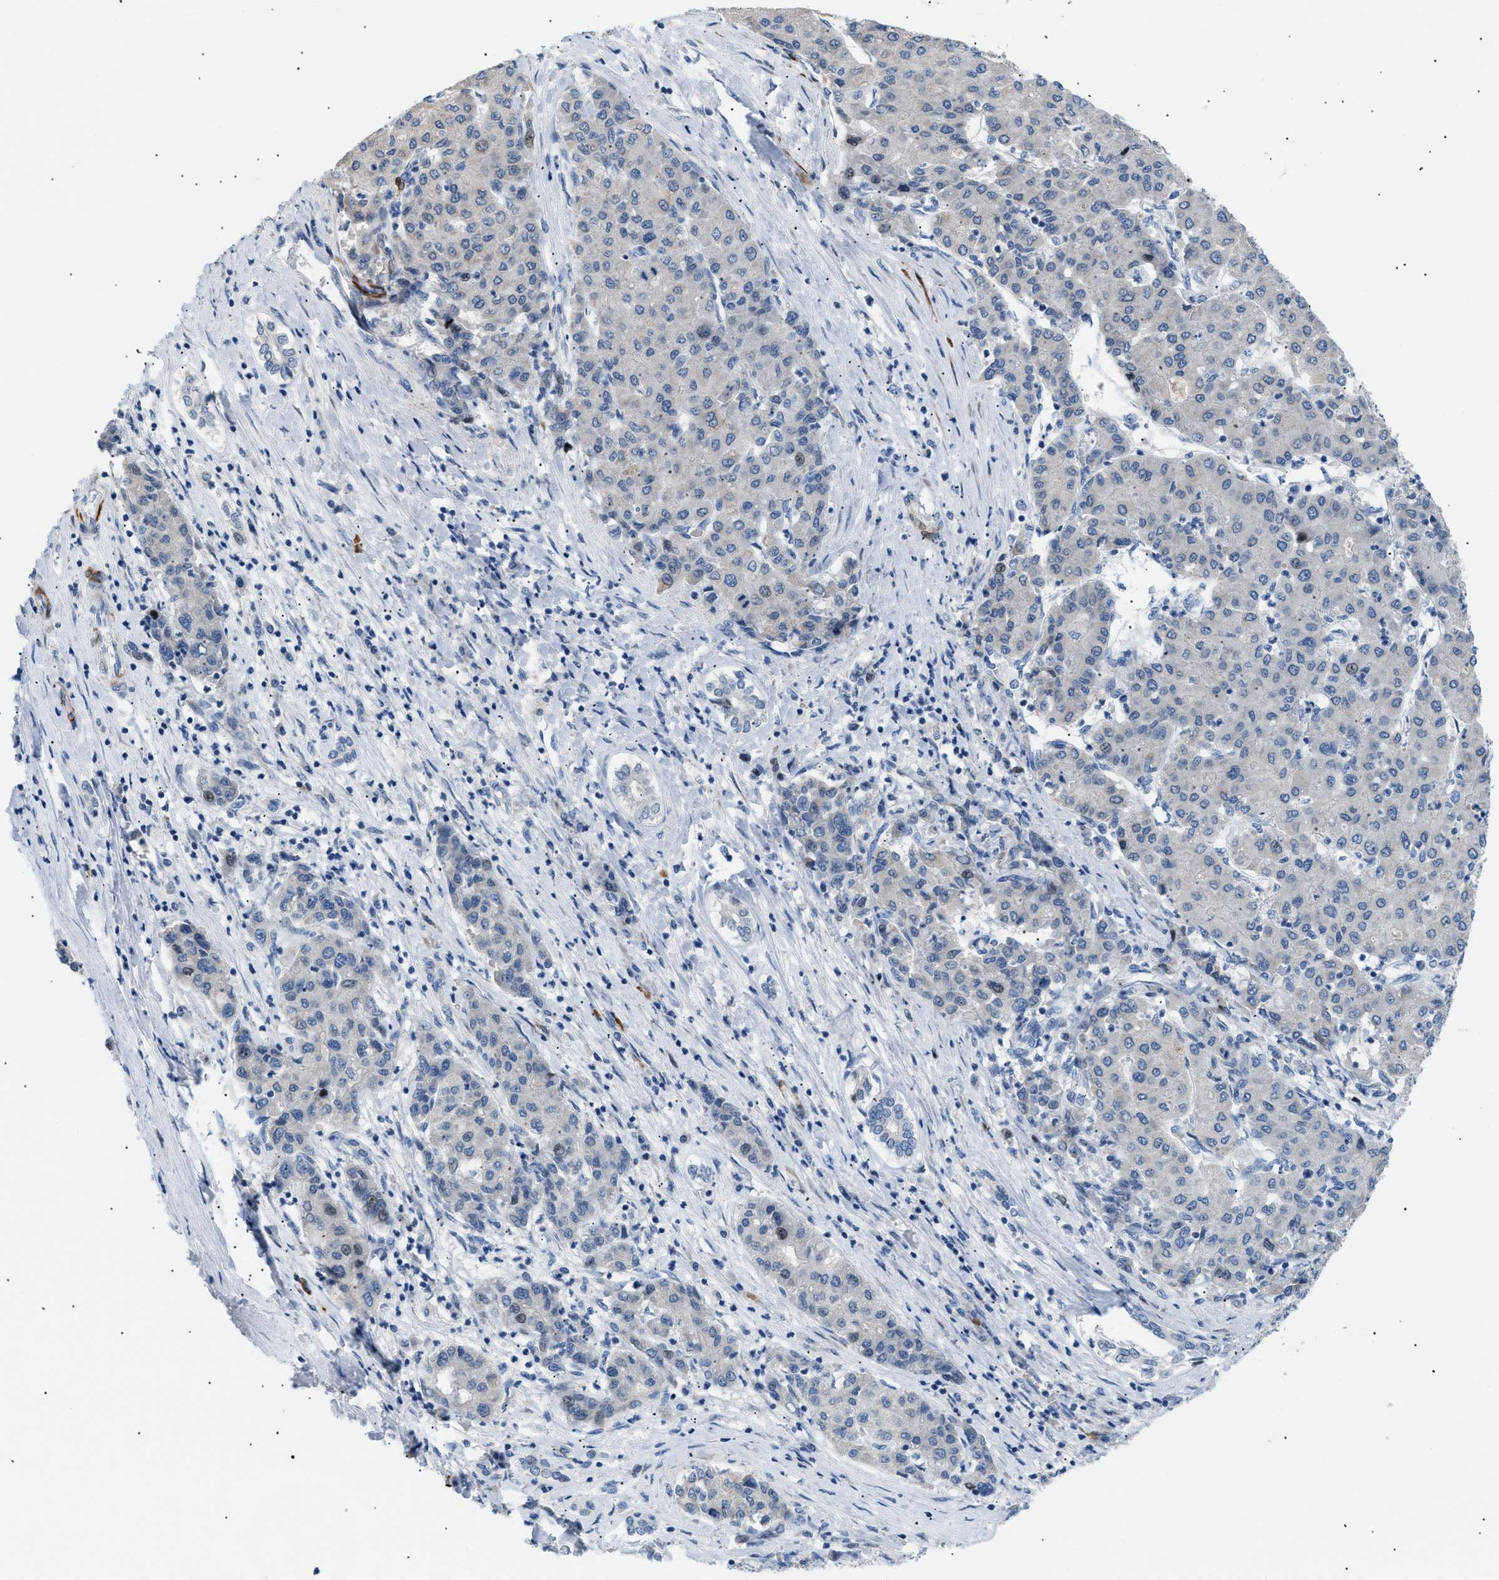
{"staining": {"intensity": "negative", "quantity": "none", "location": "none"}, "tissue": "liver cancer", "cell_type": "Tumor cells", "image_type": "cancer", "snomed": [{"axis": "morphology", "description": "Carcinoma, Hepatocellular, NOS"}, {"axis": "topography", "description": "Liver"}], "caption": "The immunohistochemistry (IHC) histopathology image has no significant positivity in tumor cells of hepatocellular carcinoma (liver) tissue.", "gene": "ICA1", "patient": {"sex": "male", "age": 65}}